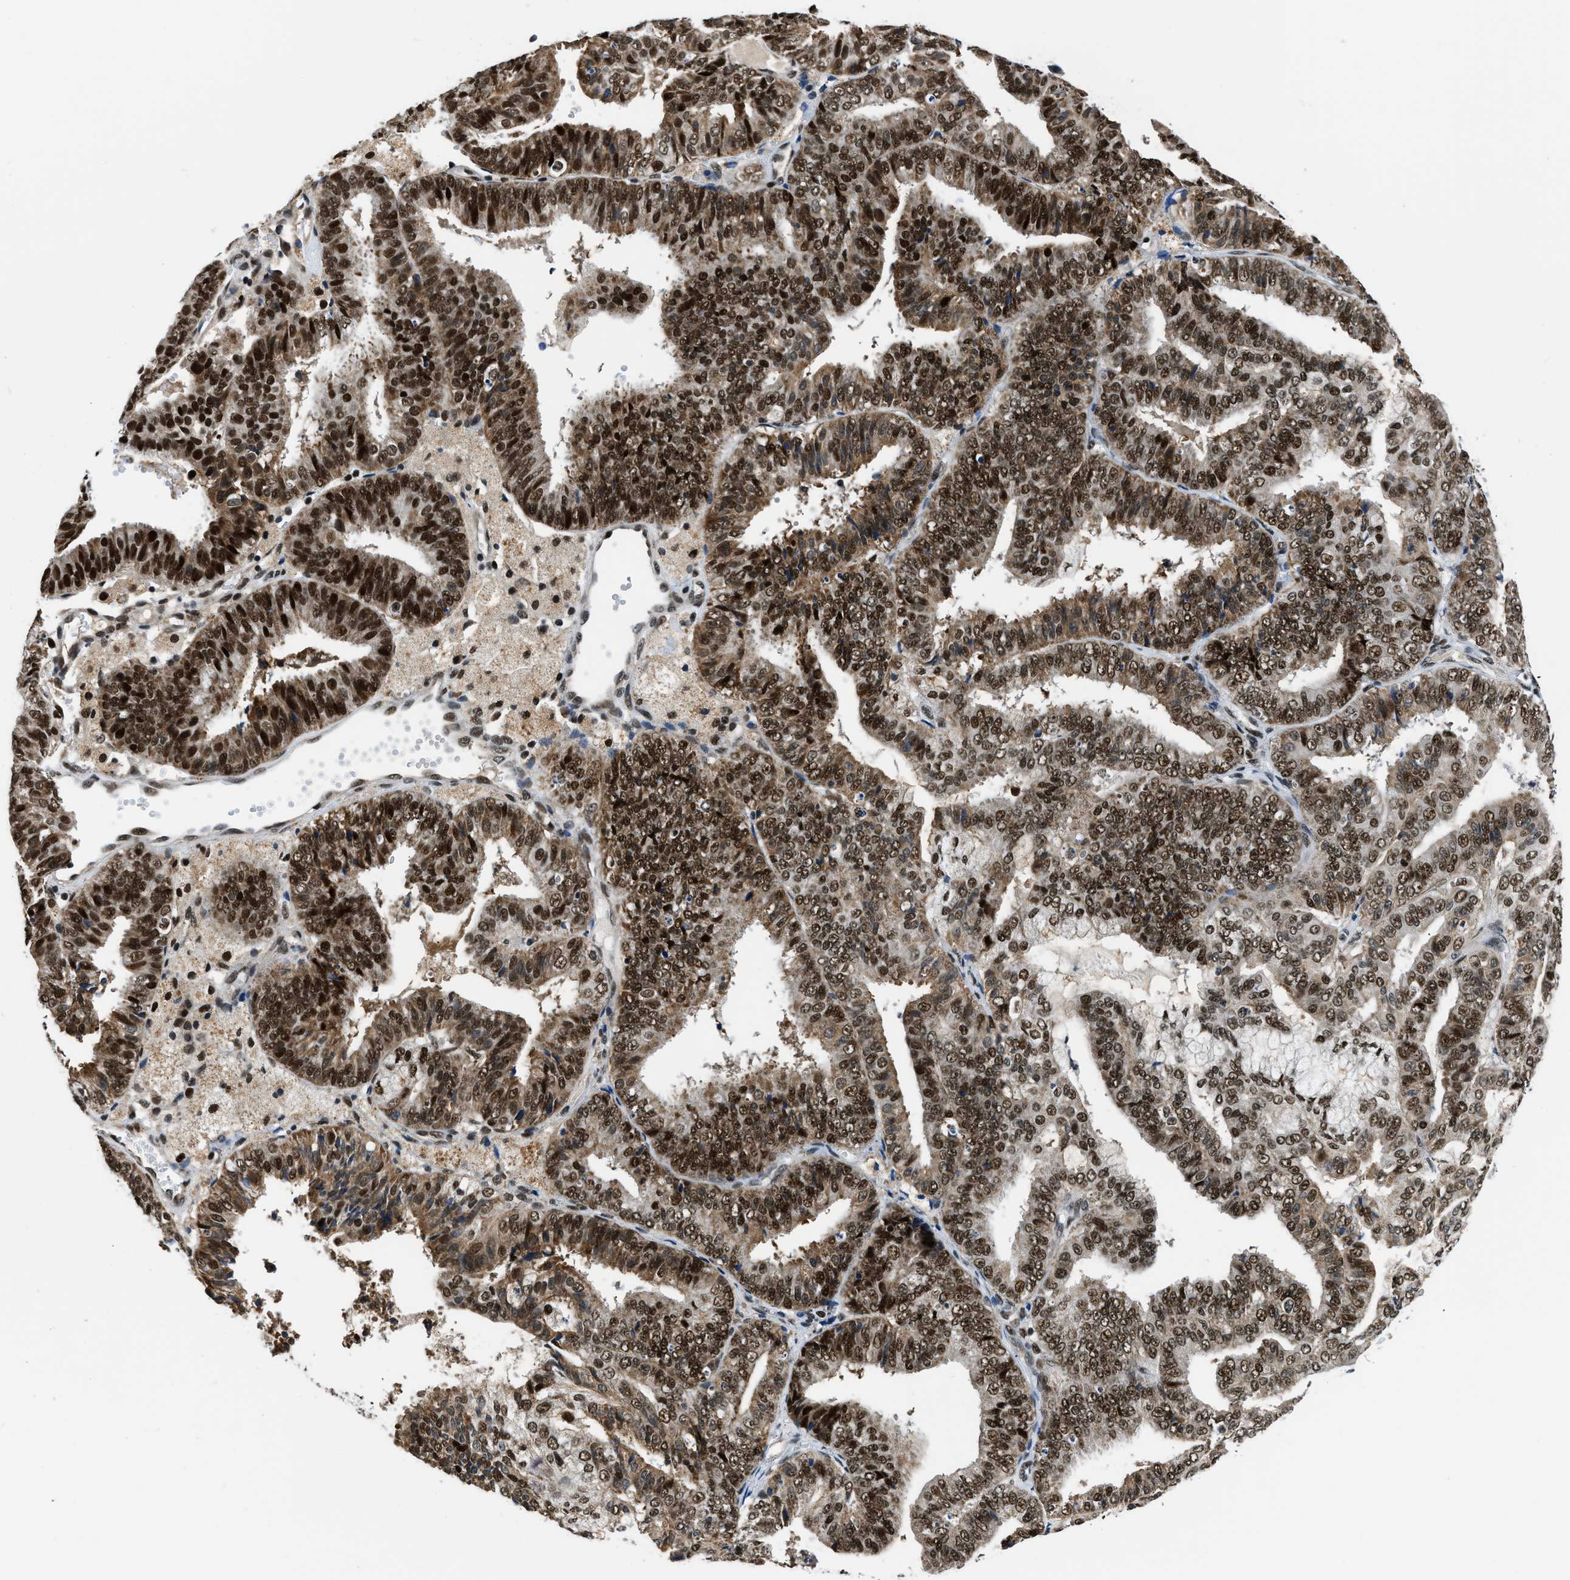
{"staining": {"intensity": "strong", "quantity": ">75%", "location": "cytoplasmic/membranous,nuclear"}, "tissue": "endometrial cancer", "cell_type": "Tumor cells", "image_type": "cancer", "snomed": [{"axis": "morphology", "description": "Adenocarcinoma, NOS"}, {"axis": "topography", "description": "Endometrium"}], "caption": "A high amount of strong cytoplasmic/membranous and nuclear staining is seen in approximately >75% of tumor cells in adenocarcinoma (endometrial) tissue.", "gene": "KDM3B", "patient": {"sex": "female", "age": 63}}